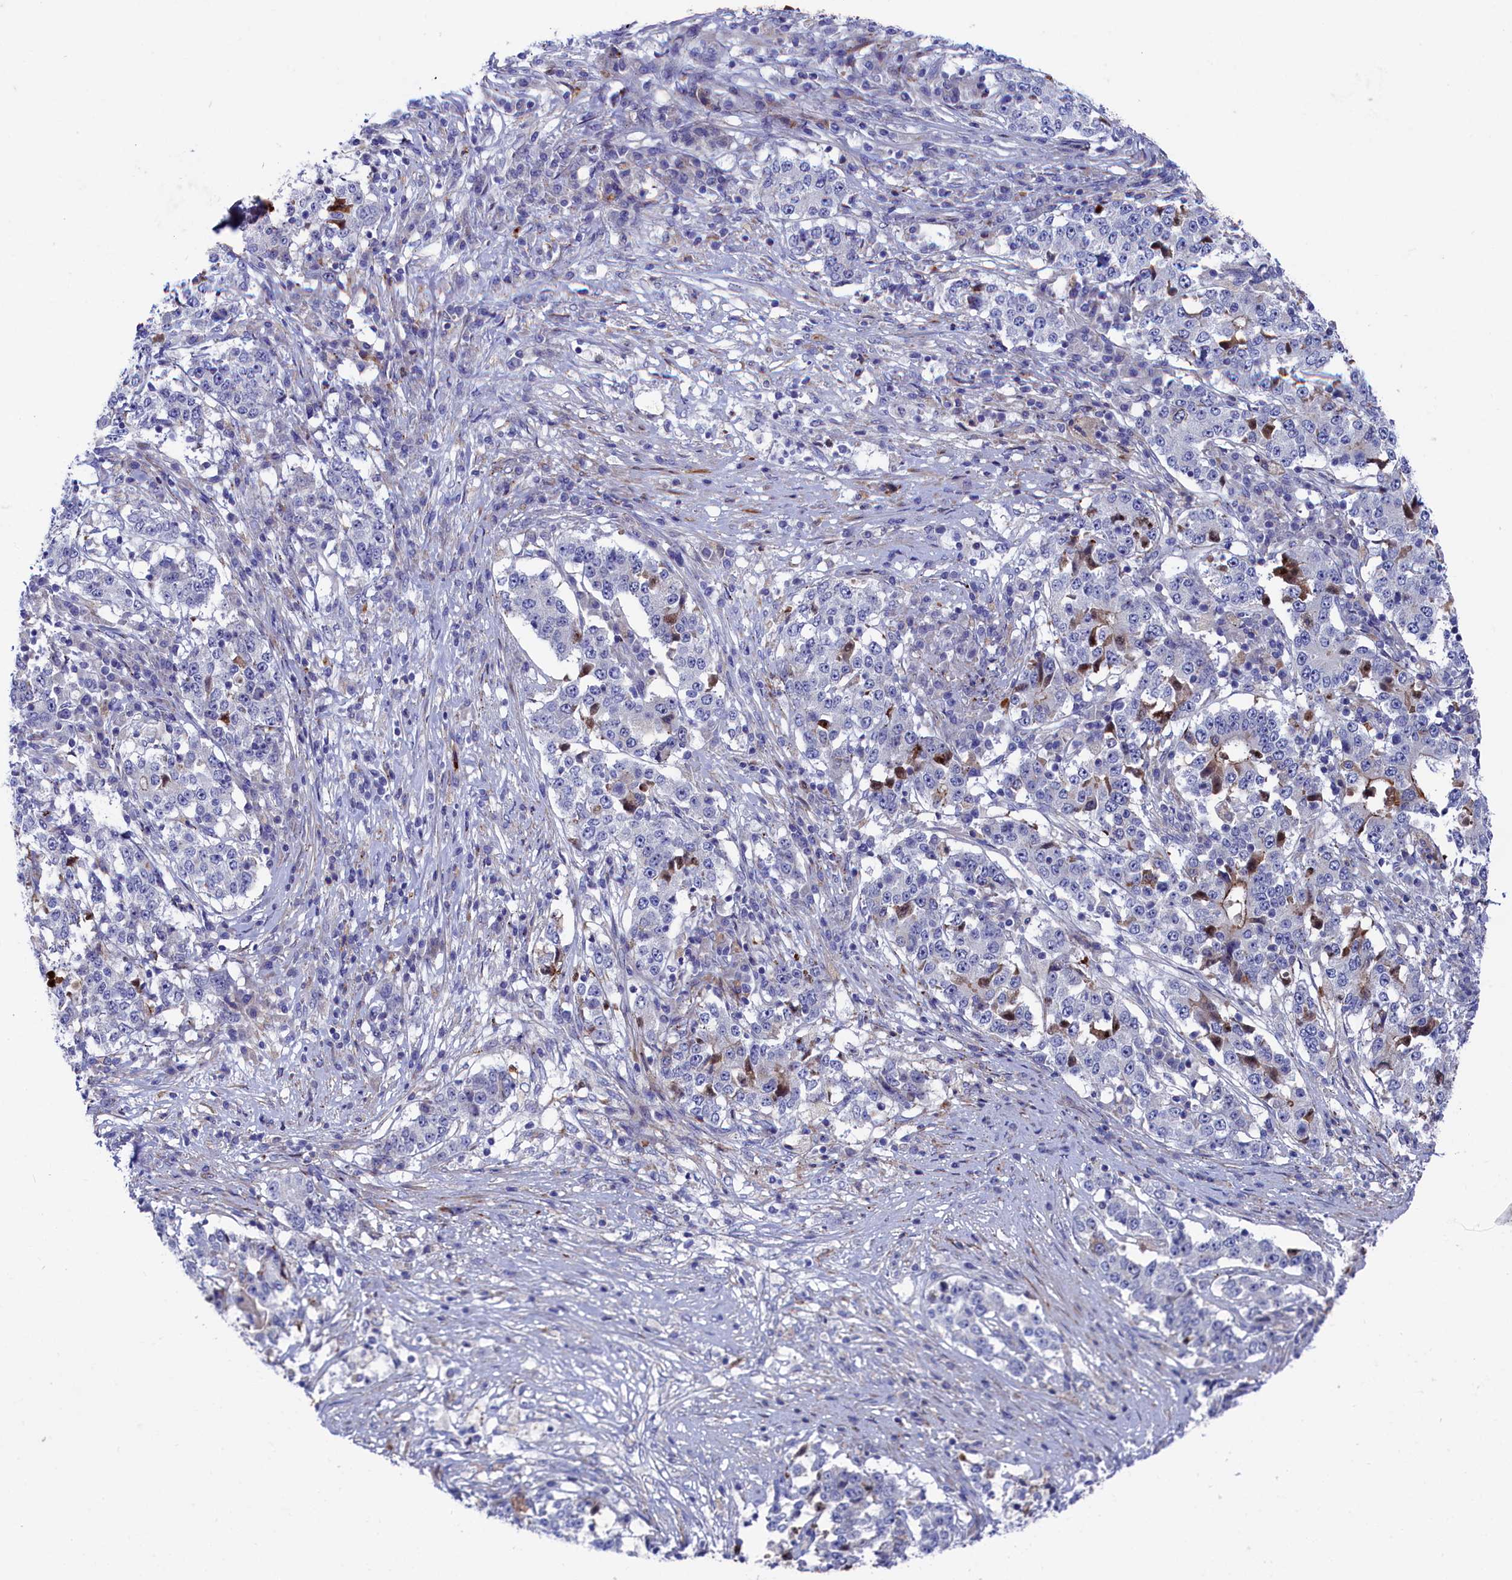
{"staining": {"intensity": "moderate", "quantity": "<25%", "location": "cytoplasmic/membranous"}, "tissue": "stomach cancer", "cell_type": "Tumor cells", "image_type": "cancer", "snomed": [{"axis": "morphology", "description": "Adenocarcinoma, NOS"}, {"axis": "topography", "description": "Stomach"}], "caption": "About <25% of tumor cells in human stomach cancer show moderate cytoplasmic/membranous protein staining as visualized by brown immunohistochemical staining.", "gene": "NUDT7", "patient": {"sex": "male", "age": 59}}